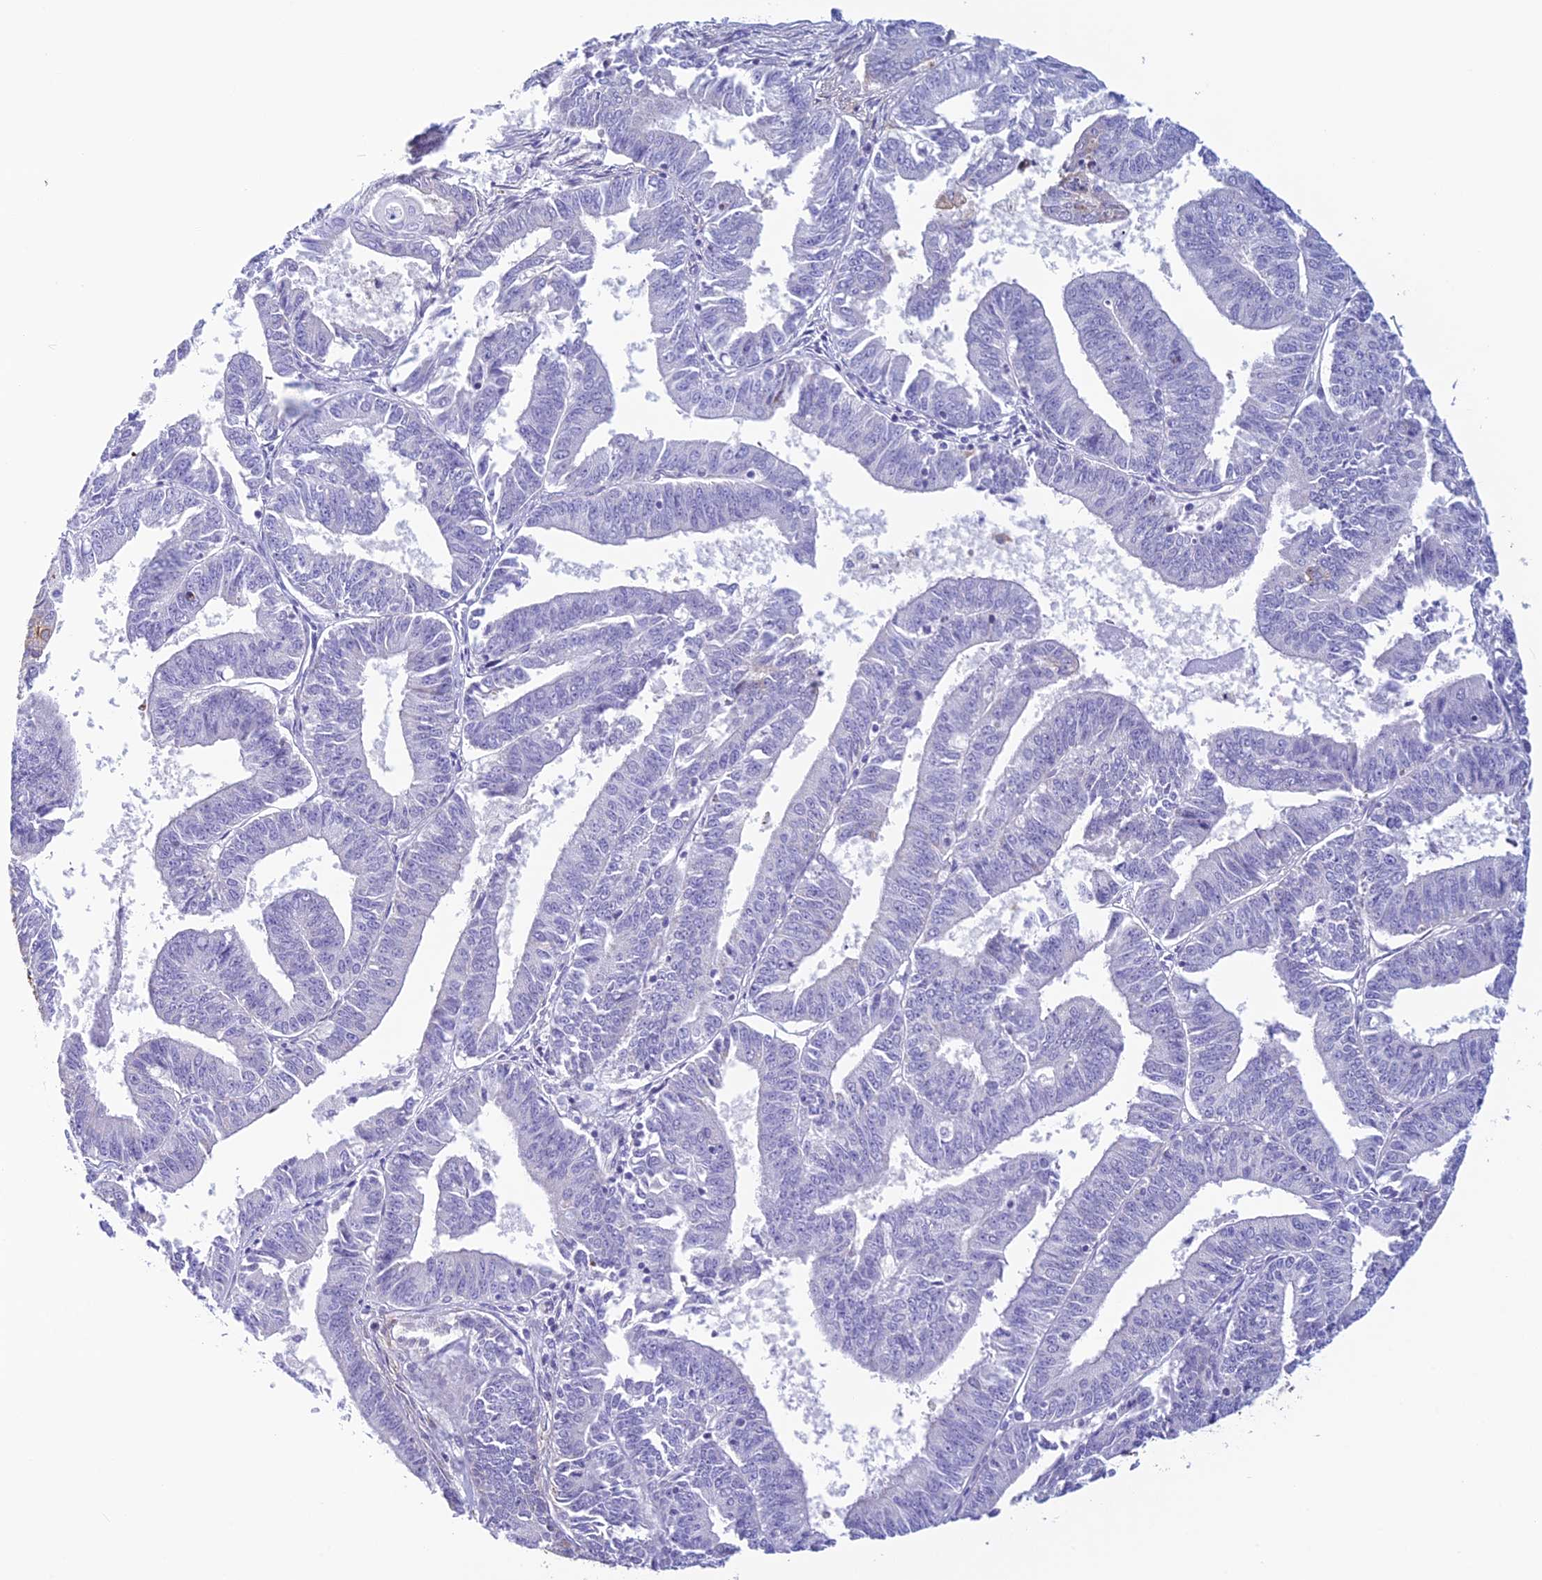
{"staining": {"intensity": "negative", "quantity": "none", "location": "none"}, "tissue": "endometrial cancer", "cell_type": "Tumor cells", "image_type": "cancer", "snomed": [{"axis": "morphology", "description": "Adenocarcinoma, NOS"}, {"axis": "topography", "description": "Endometrium"}], "caption": "This is an IHC photomicrograph of endometrial adenocarcinoma. There is no expression in tumor cells.", "gene": "POMGNT1", "patient": {"sex": "female", "age": 73}}